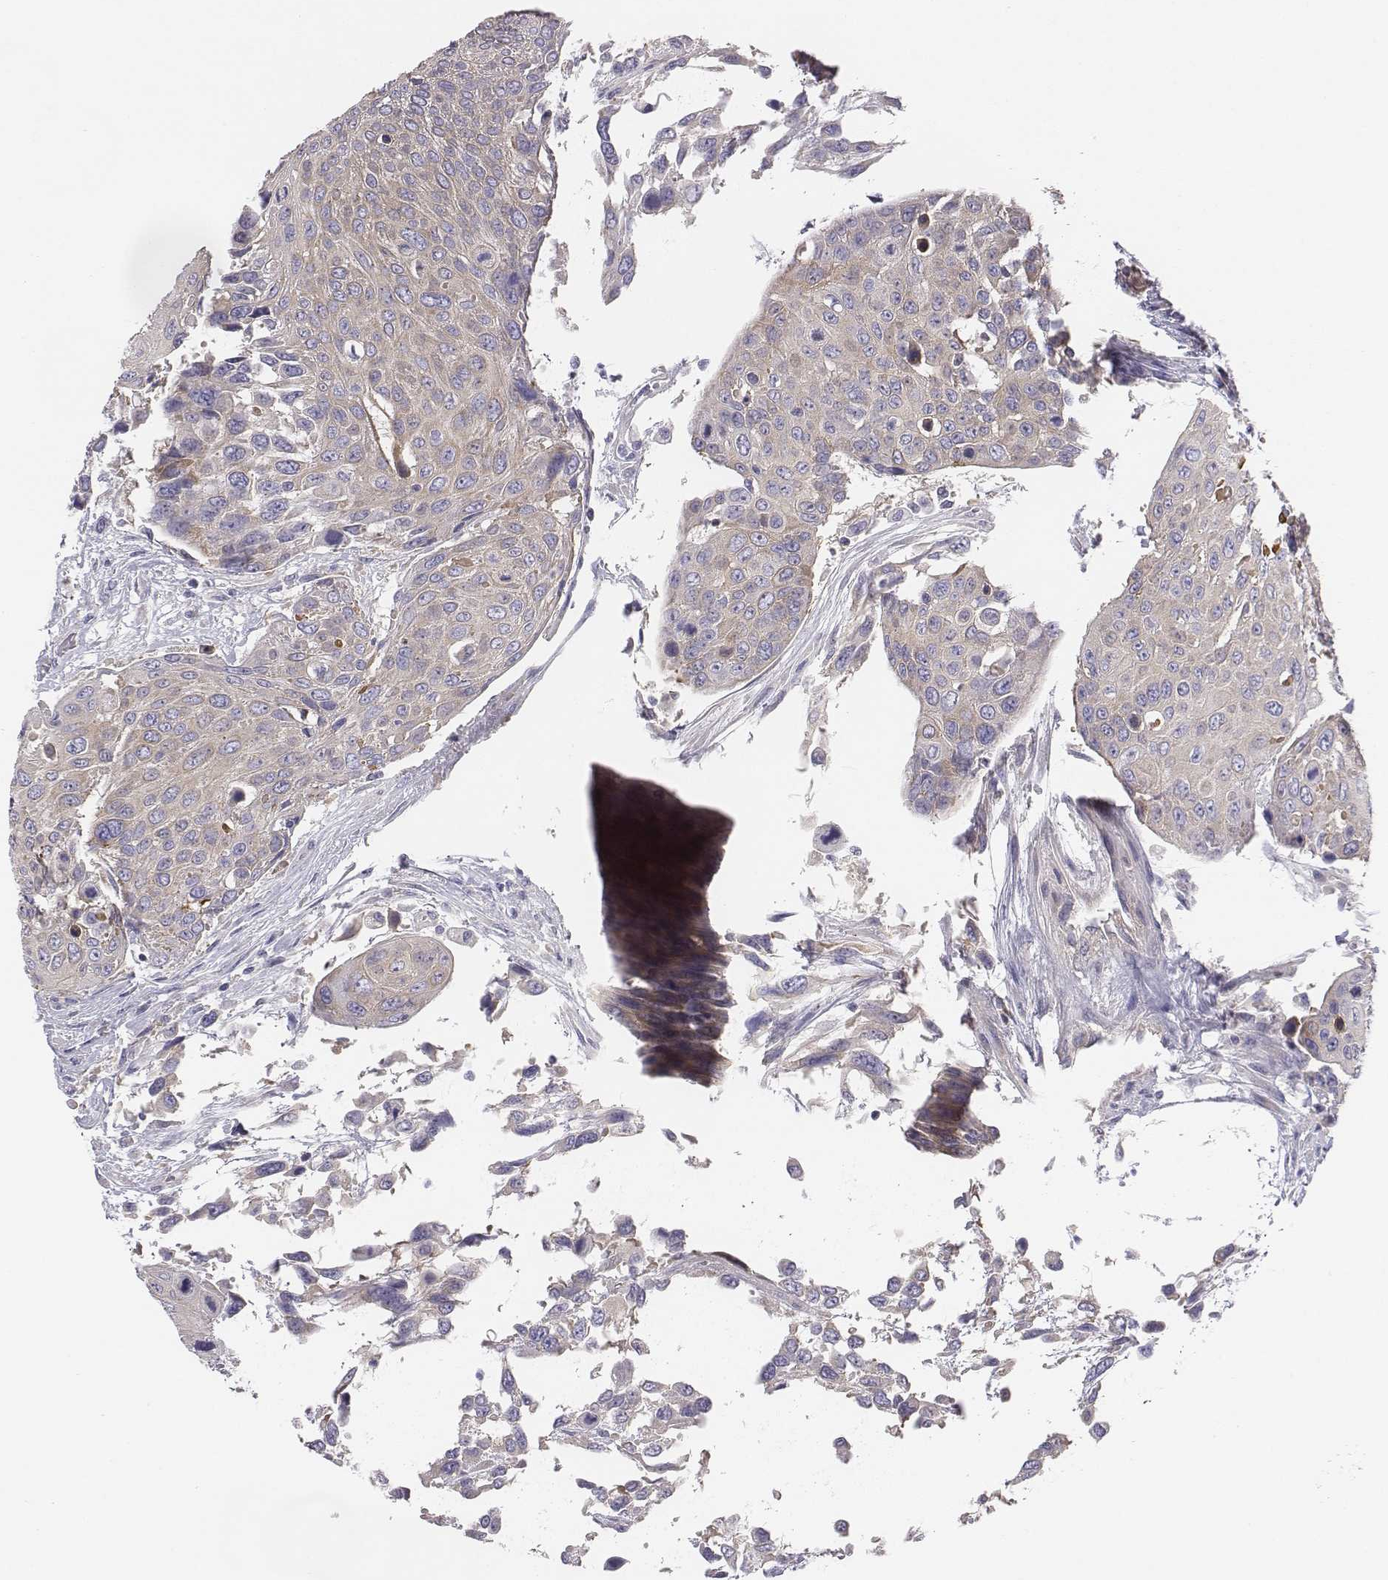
{"staining": {"intensity": "weak", "quantity": "<25%", "location": "cytoplasmic/membranous"}, "tissue": "urothelial cancer", "cell_type": "Tumor cells", "image_type": "cancer", "snomed": [{"axis": "morphology", "description": "Urothelial carcinoma, High grade"}, {"axis": "topography", "description": "Urinary bladder"}], "caption": "An image of human urothelial cancer is negative for staining in tumor cells.", "gene": "CHST14", "patient": {"sex": "female", "age": 70}}